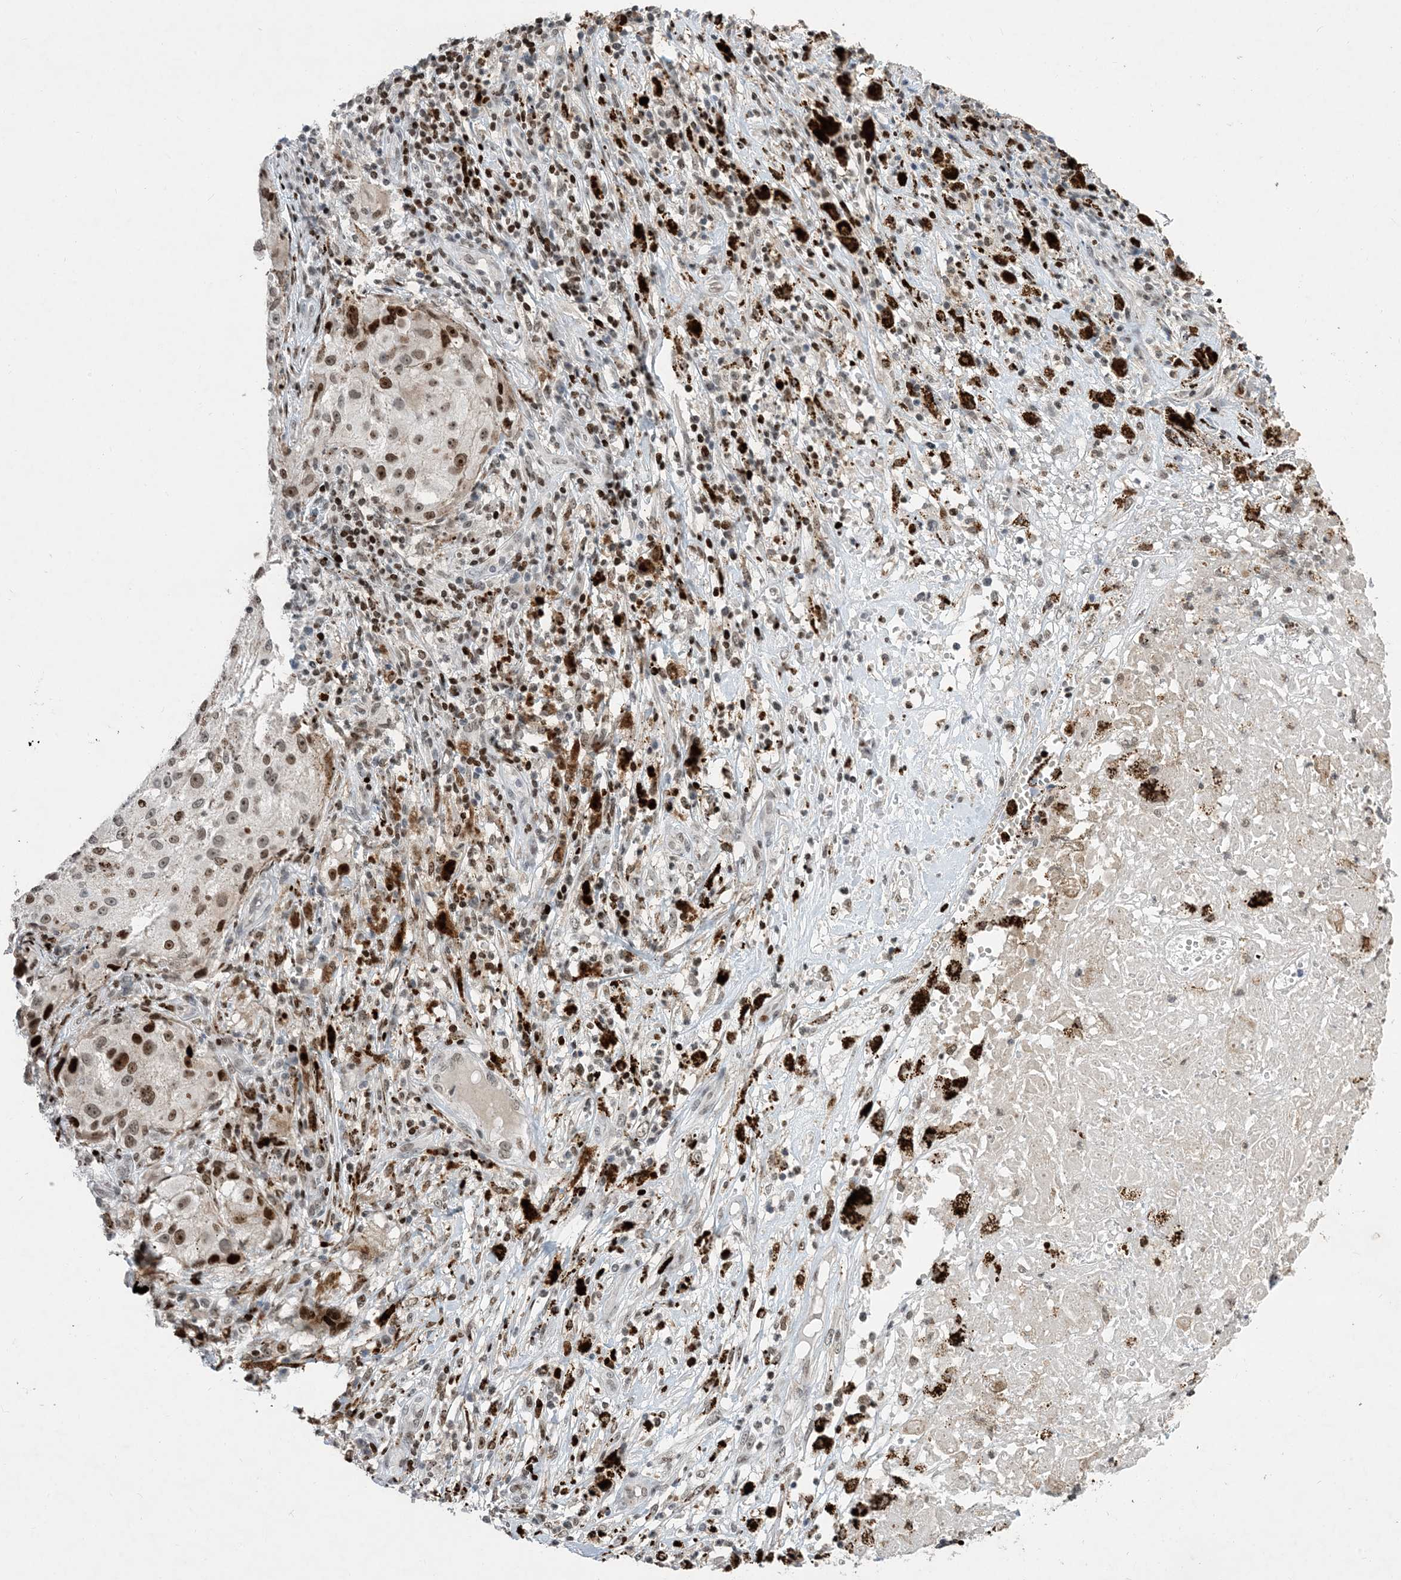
{"staining": {"intensity": "moderate", "quantity": ">75%", "location": "nuclear"}, "tissue": "melanoma", "cell_type": "Tumor cells", "image_type": "cancer", "snomed": [{"axis": "morphology", "description": "Necrosis, NOS"}, {"axis": "morphology", "description": "Malignant melanoma, NOS"}, {"axis": "topography", "description": "Skin"}], "caption": "Moderate nuclear staining for a protein is identified in about >75% of tumor cells of malignant melanoma using IHC.", "gene": "SLC25A53", "patient": {"sex": "female", "age": 87}}